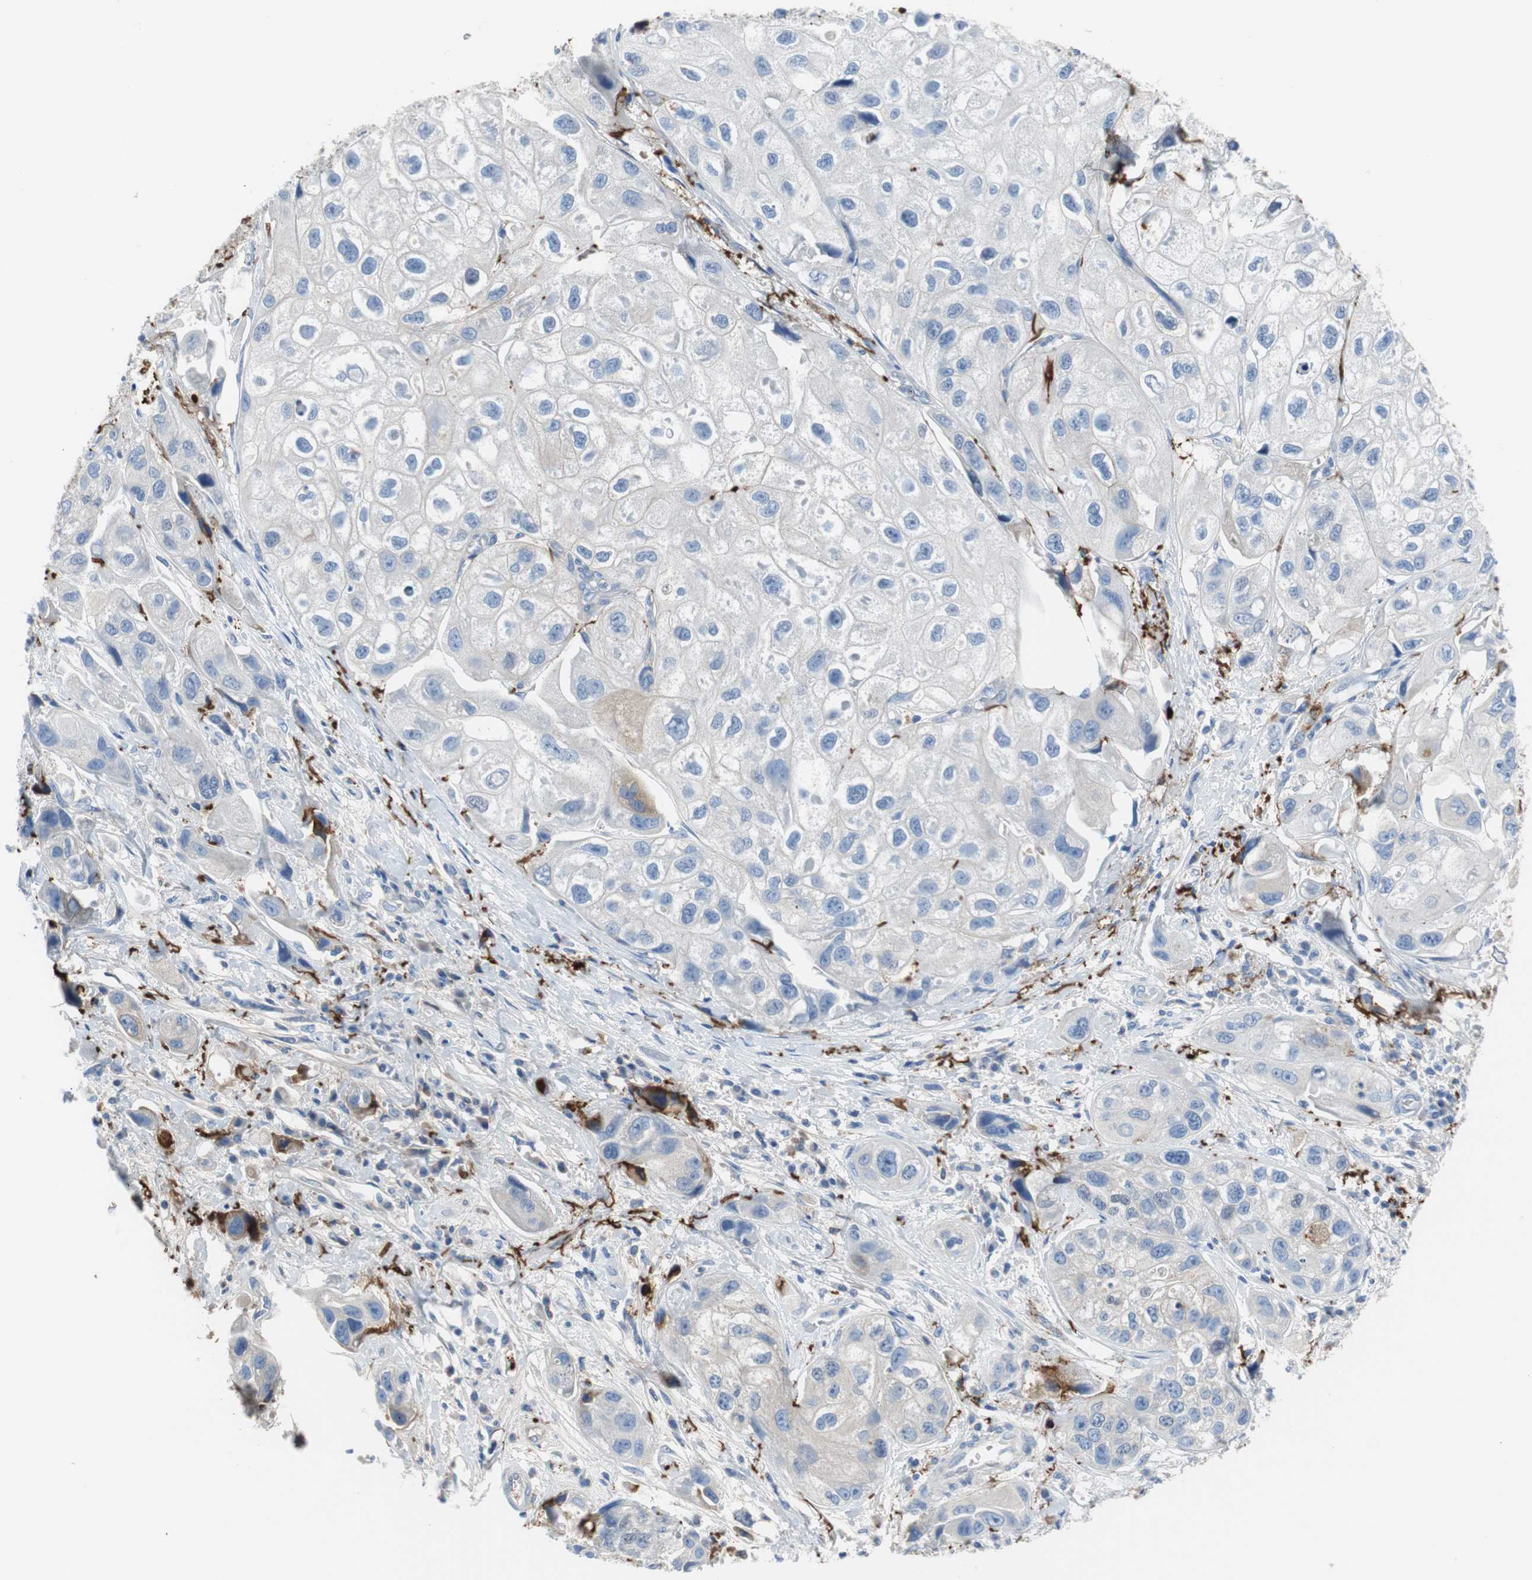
{"staining": {"intensity": "weak", "quantity": "<25%", "location": "cytoplasmic/membranous"}, "tissue": "urothelial cancer", "cell_type": "Tumor cells", "image_type": "cancer", "snomed": [{"axis": "morphology", "description": "Urothelial carcinoma, High grade"}, {"axis": "topography", "description": "Urinary bladder"}], "caption": "Immunohistochemistry (IHC) image of neoplastic tissue: high-grade urothelial carcinoma stained with DAB exhibits no significant protein expression in tumor cells.", "gene": "APCS", "patient": {"sex": "female", "age": 64}}